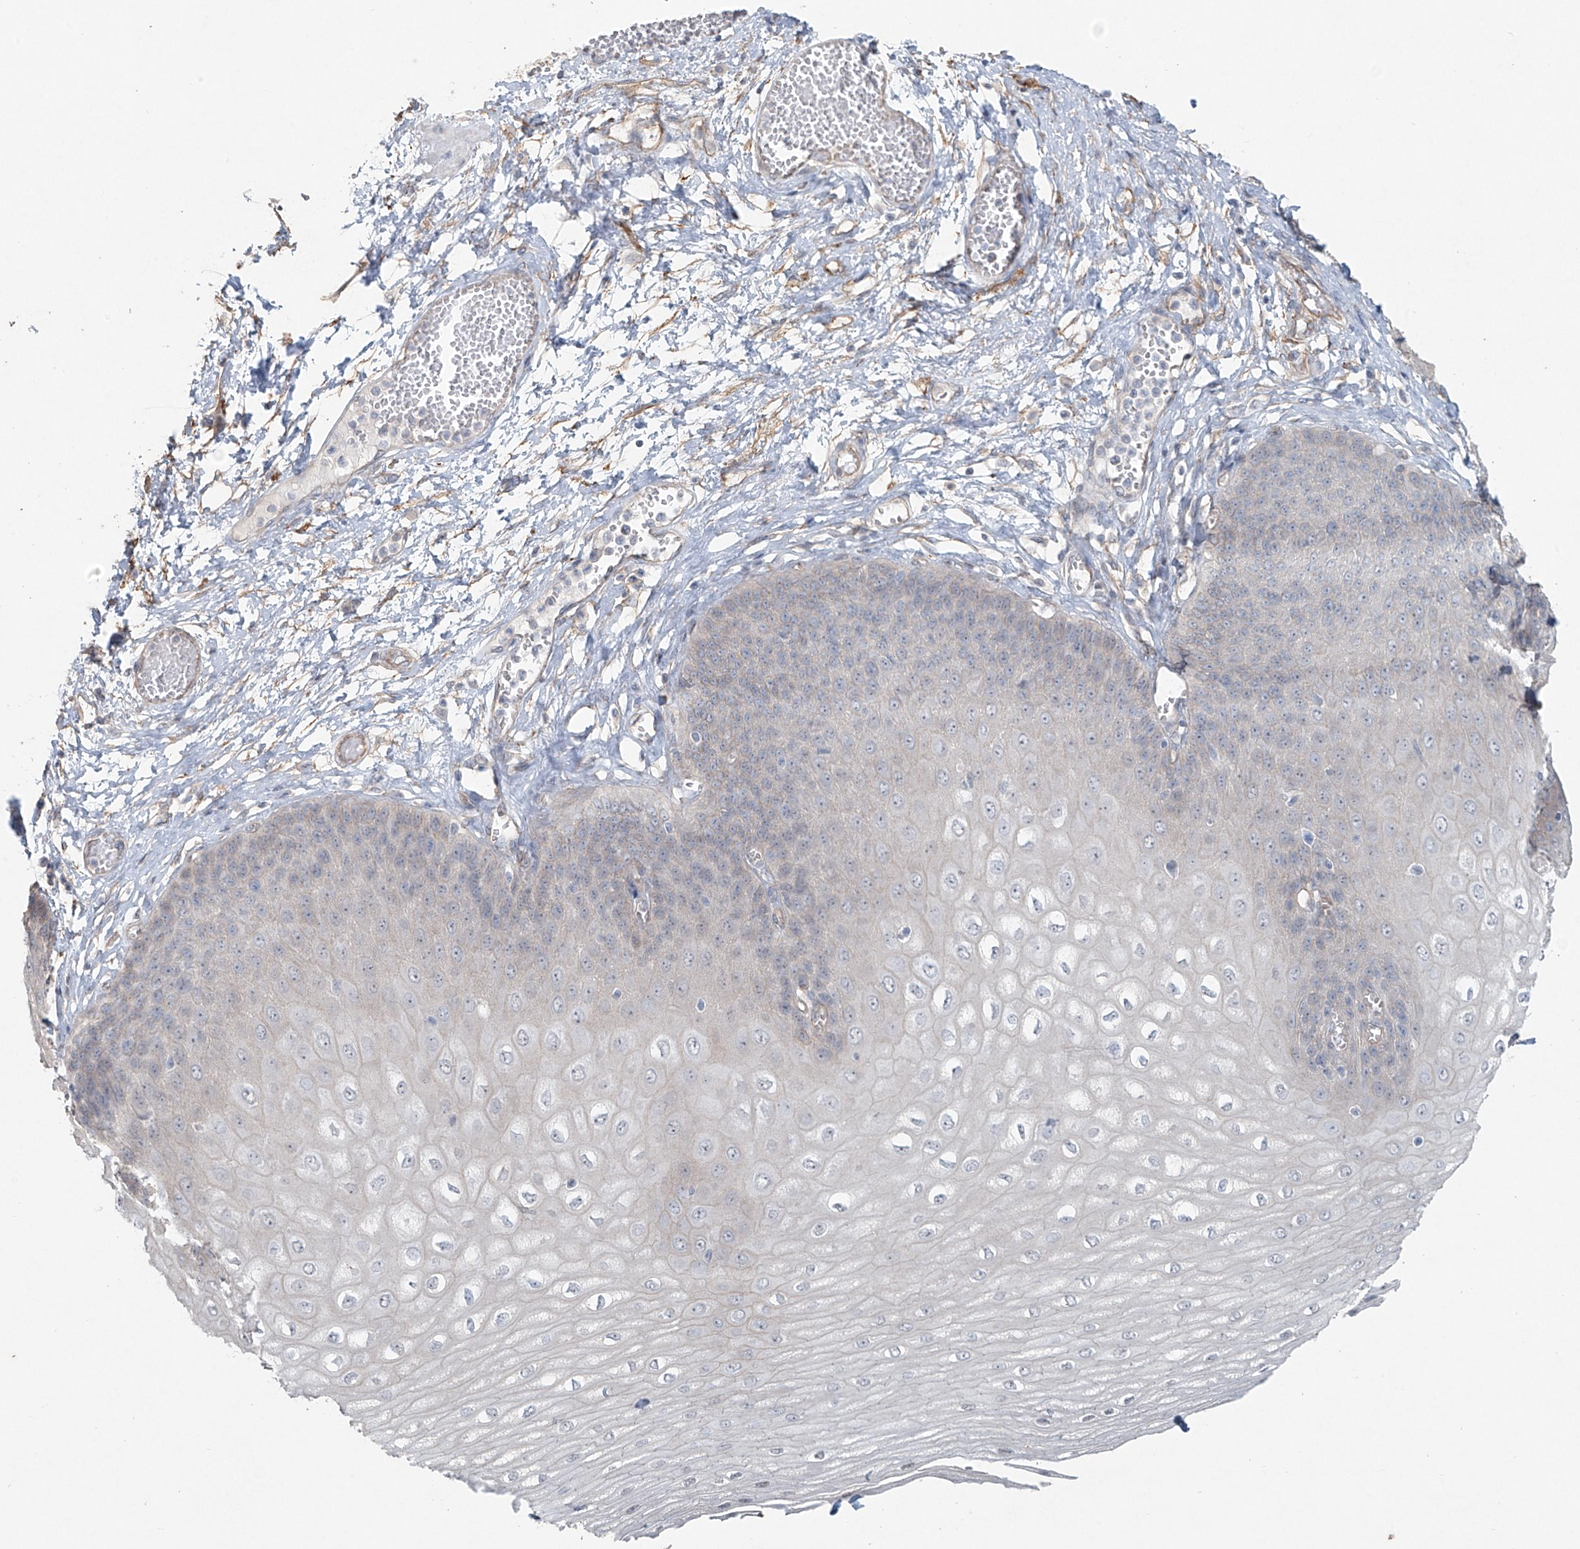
{"staining": {"intensity": "weak", "quantity": "<25%", "location": "cytoplasmic/membranous"}, "tissue": "esophagus", "cell_type": "Squamous epithelial cells", "image_type": "normal", "snomed": [{"axis": "morphology", "description": "Normal tissue, NOS"}, {"axis": "topography", "description": "Esophagus"}], "caption": "Immunohistochemistry (IHC) micrograph of normal esophagus: esophagus stained with DAB (3,3'-diaminobenzidine) shows no significant protein expression in squamous epithelial cells.", "gene": "TUBE1", "patient": {"sex": "male", "age": 60}}